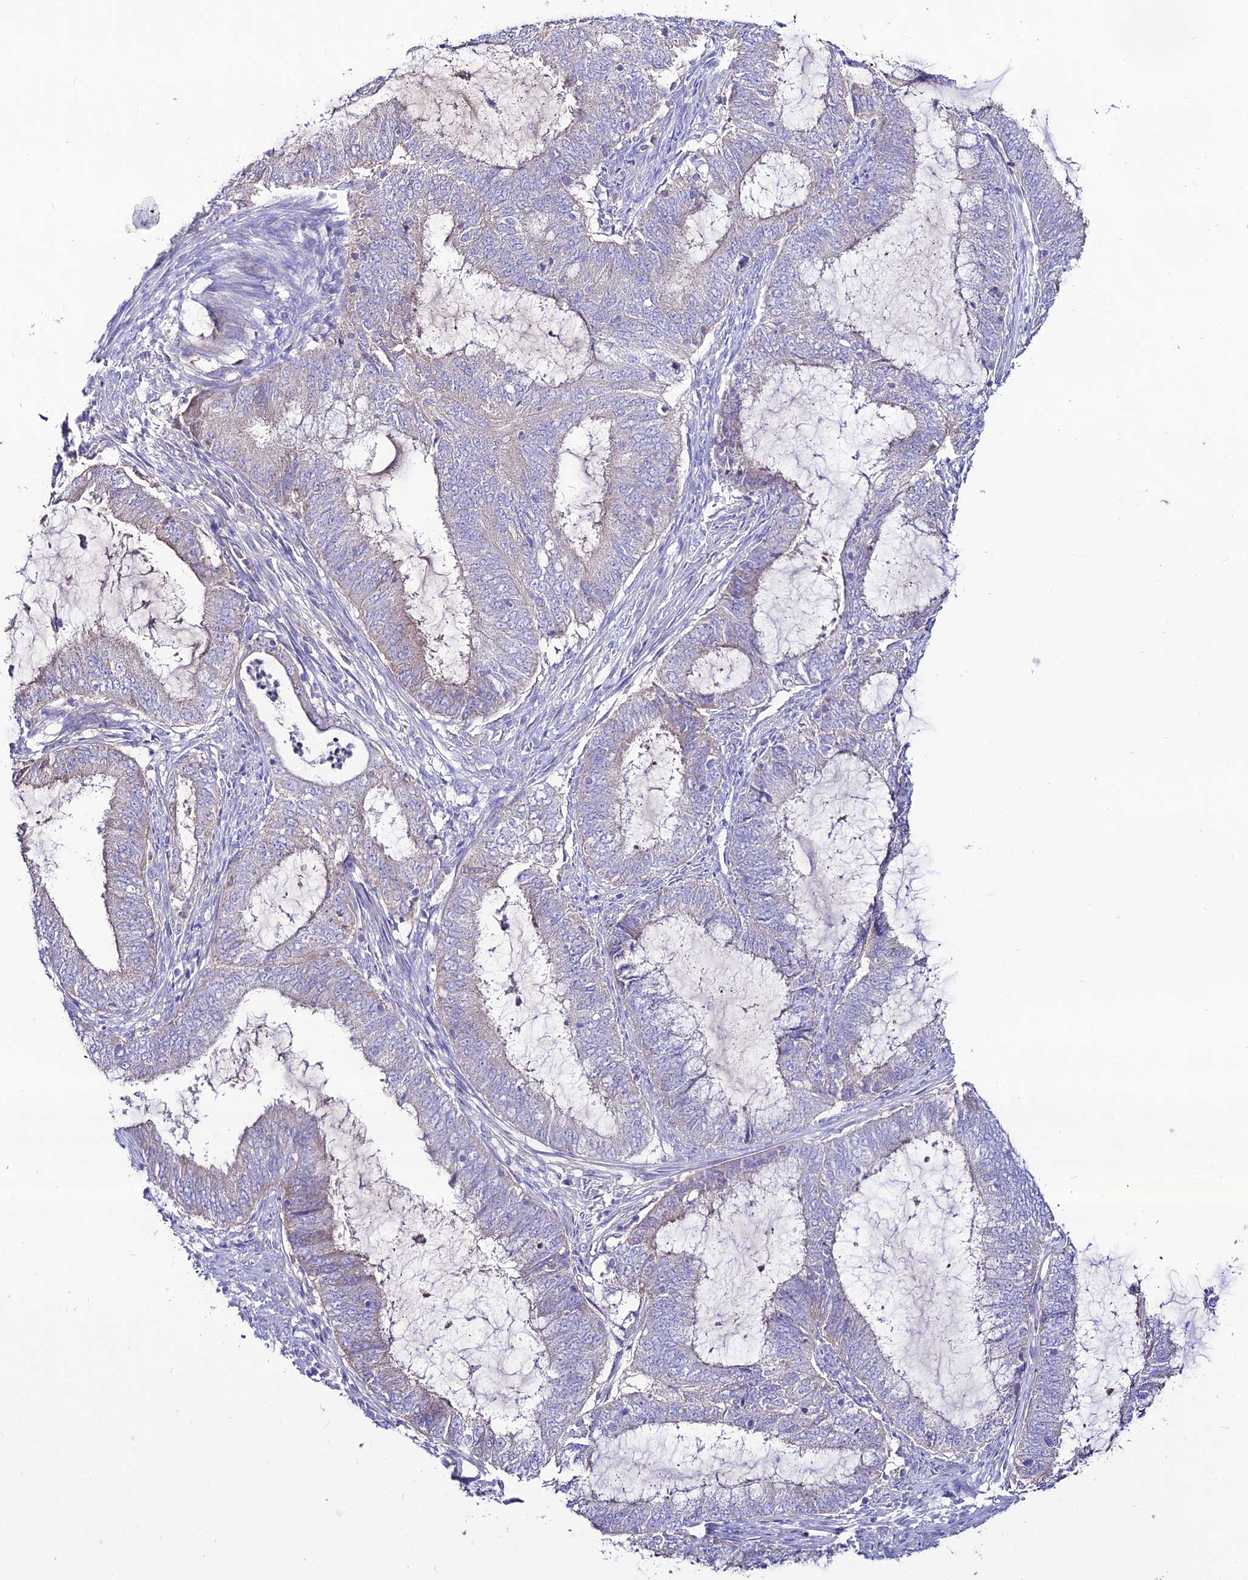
{"staining": {"intensity": "negative", "quantity": "none", "location": "none"}, "tissue": "endometrial cancer", "cell_type": "Tumor cells", "image_type": "cancer", "snomed": [{"axis": "morphology", "description": "Adenocarcinoma, NOS"}, {"axis": "topography", "description": "Endometrium"}], "caption": "Tumor cells are negative for brown protein staining in adenocarcinoma (endometrial).", "gene": "NLRP9", "patient": {"sex": "female", "age": 51}}